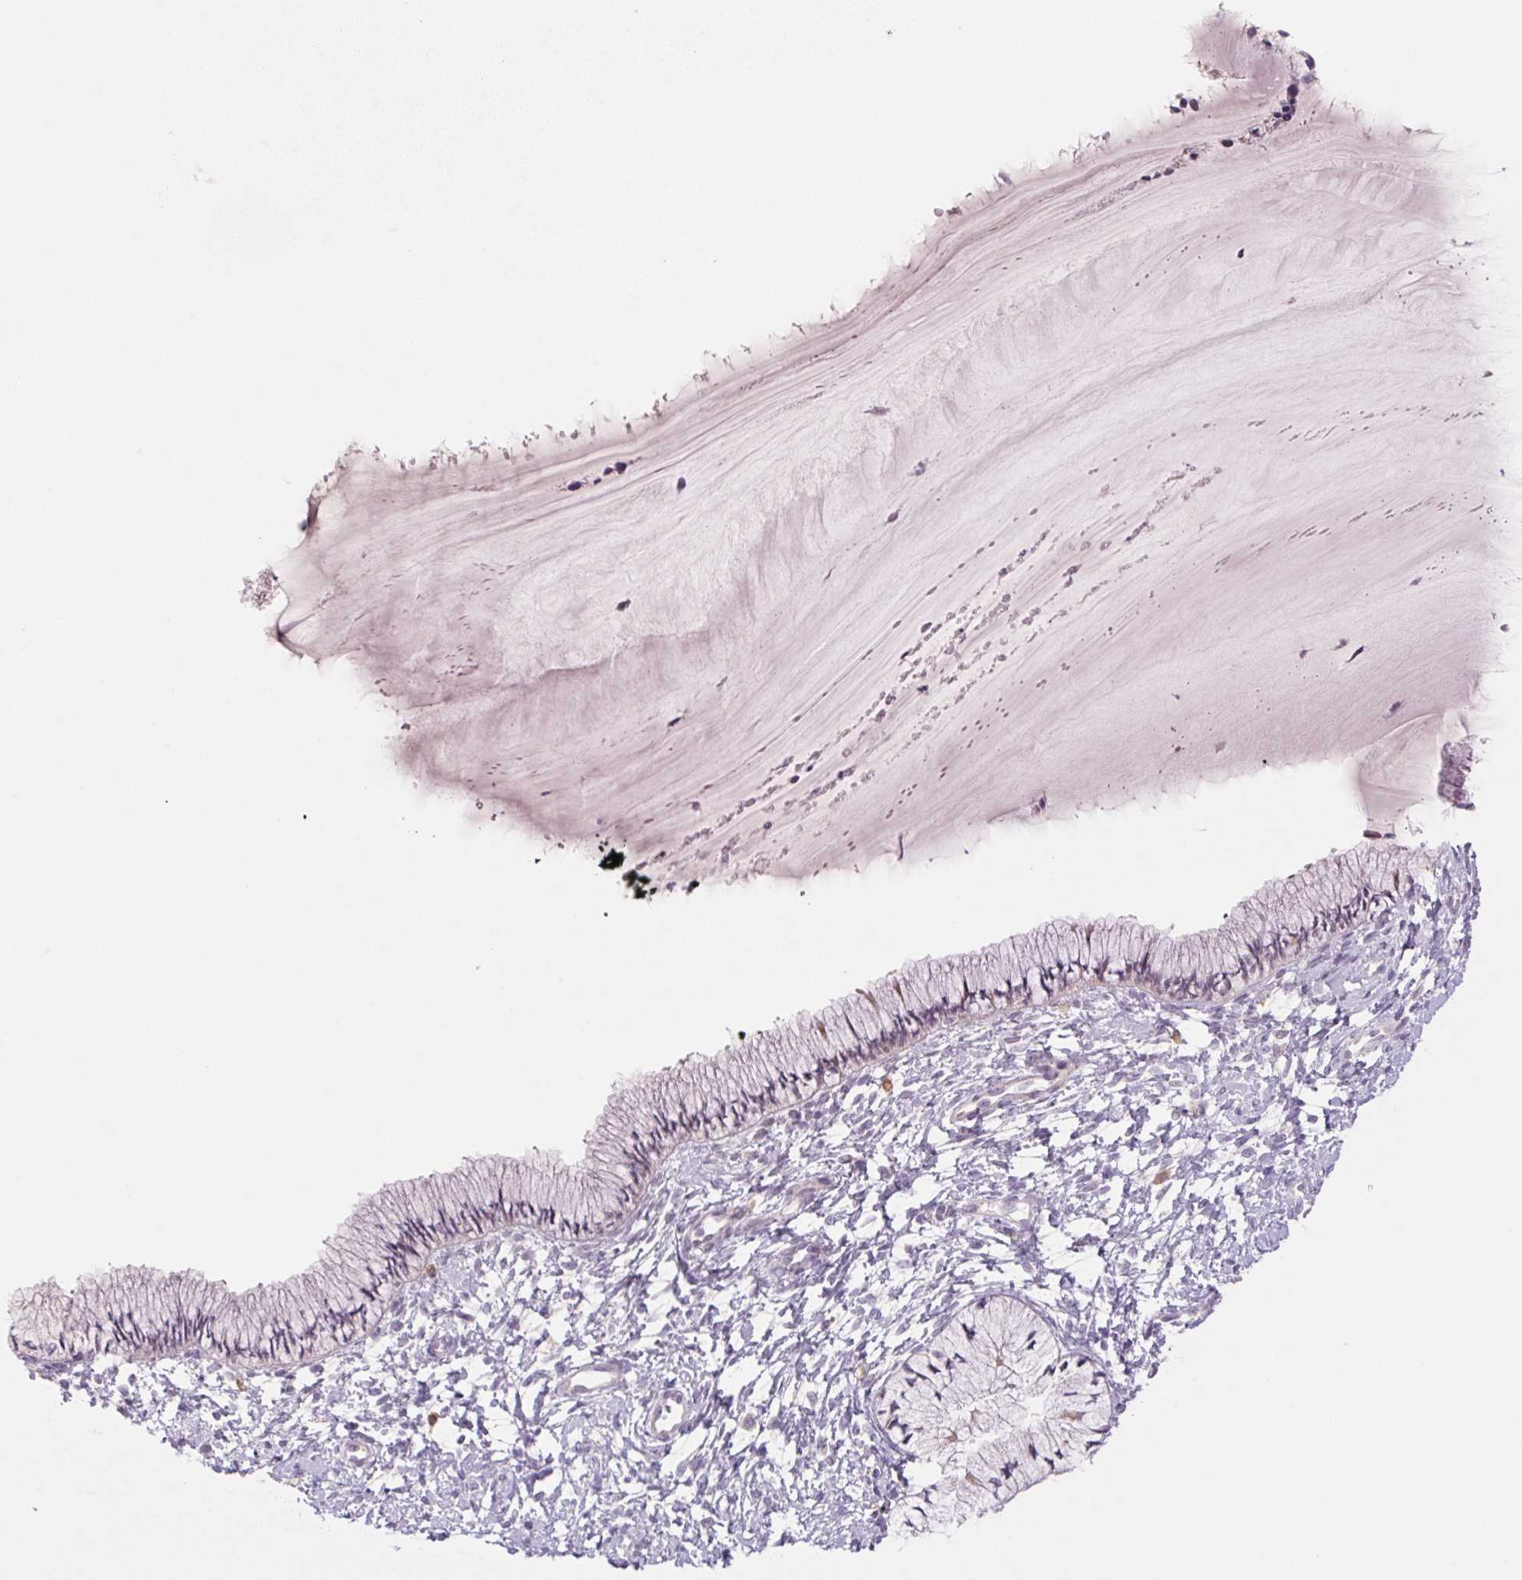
{"staining": {"intensity": "negative", "quantity": "none", "location": "none"}, "tissue": "cervix", "cell_type": "Glandular cells", "image_type": "normal", "snomed": [{"axis": "morphology", "description": "Normal tissue, NOS"}, {"axis": "topography", "description": "Cervix"}], "caption": "This is an immunohistochemistry (IHC) image of benign cervix. There is no positivity in glandular cells.", "gene": "KRT1", "patient": {"sex": "female", "age": 37}}